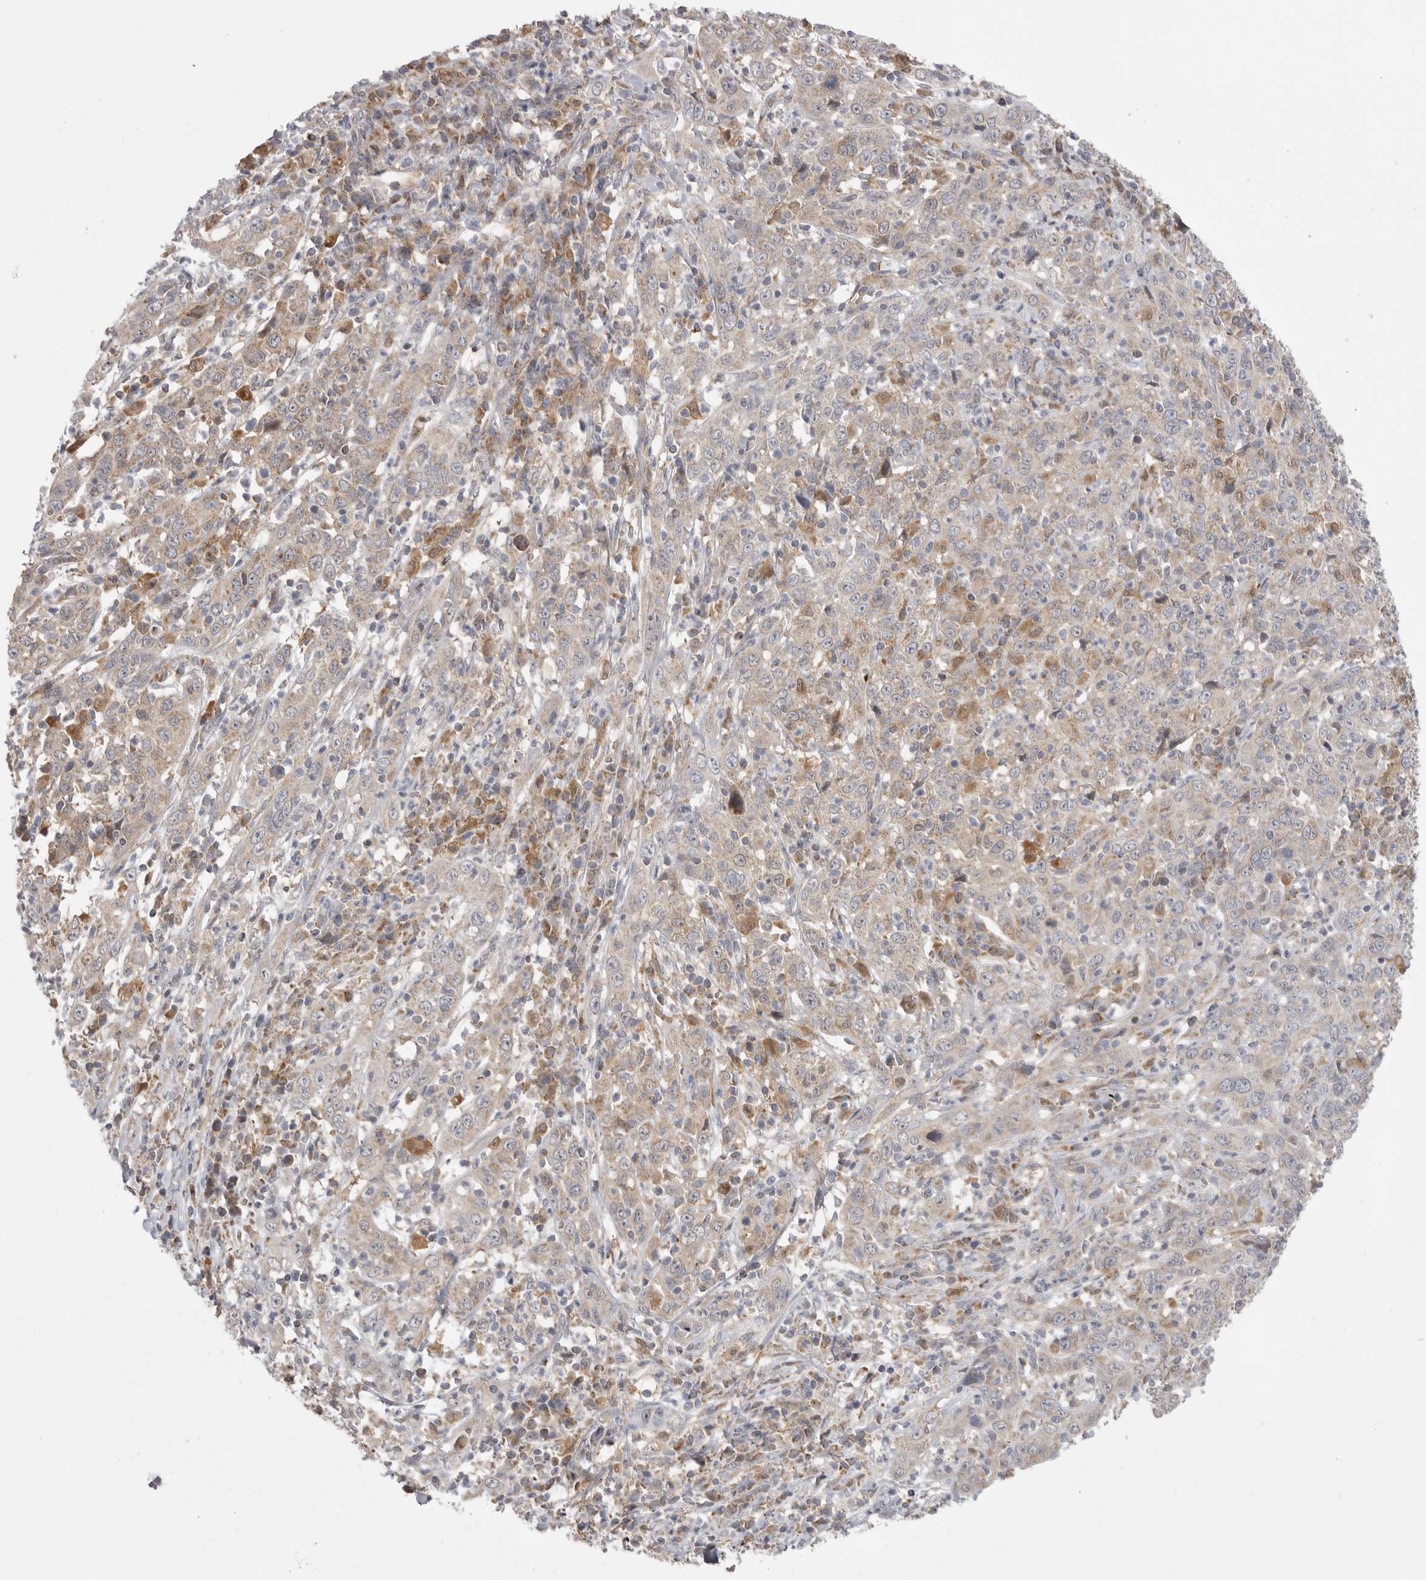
{"staining": {"intensity": "negative", "quantity": "none", "location": "none"}, "tissue": "cervical cancer", "cell_type": "Tumor cells", "image_type": "cancer", "snomed": [{"axis": "morphology", "description": "Squamous cell carcinoma, NOS"}, {"axis": "topography", "description": "Cervix"}], "caption": "Immunohistochemistry micrograph of human cervical cancer (squamous cell carcinoma) stained for a protein (brown), which displays no positivity in tumor cells. (Stains: DAB (3,3'-diaminobenzidine) immunohistochemistry with hematoxylin counter stain, Microscopy: brightfield microscopy at high magnification).", "gene": "KYAT3", "patient": {"sex": "female", "age": 46}}